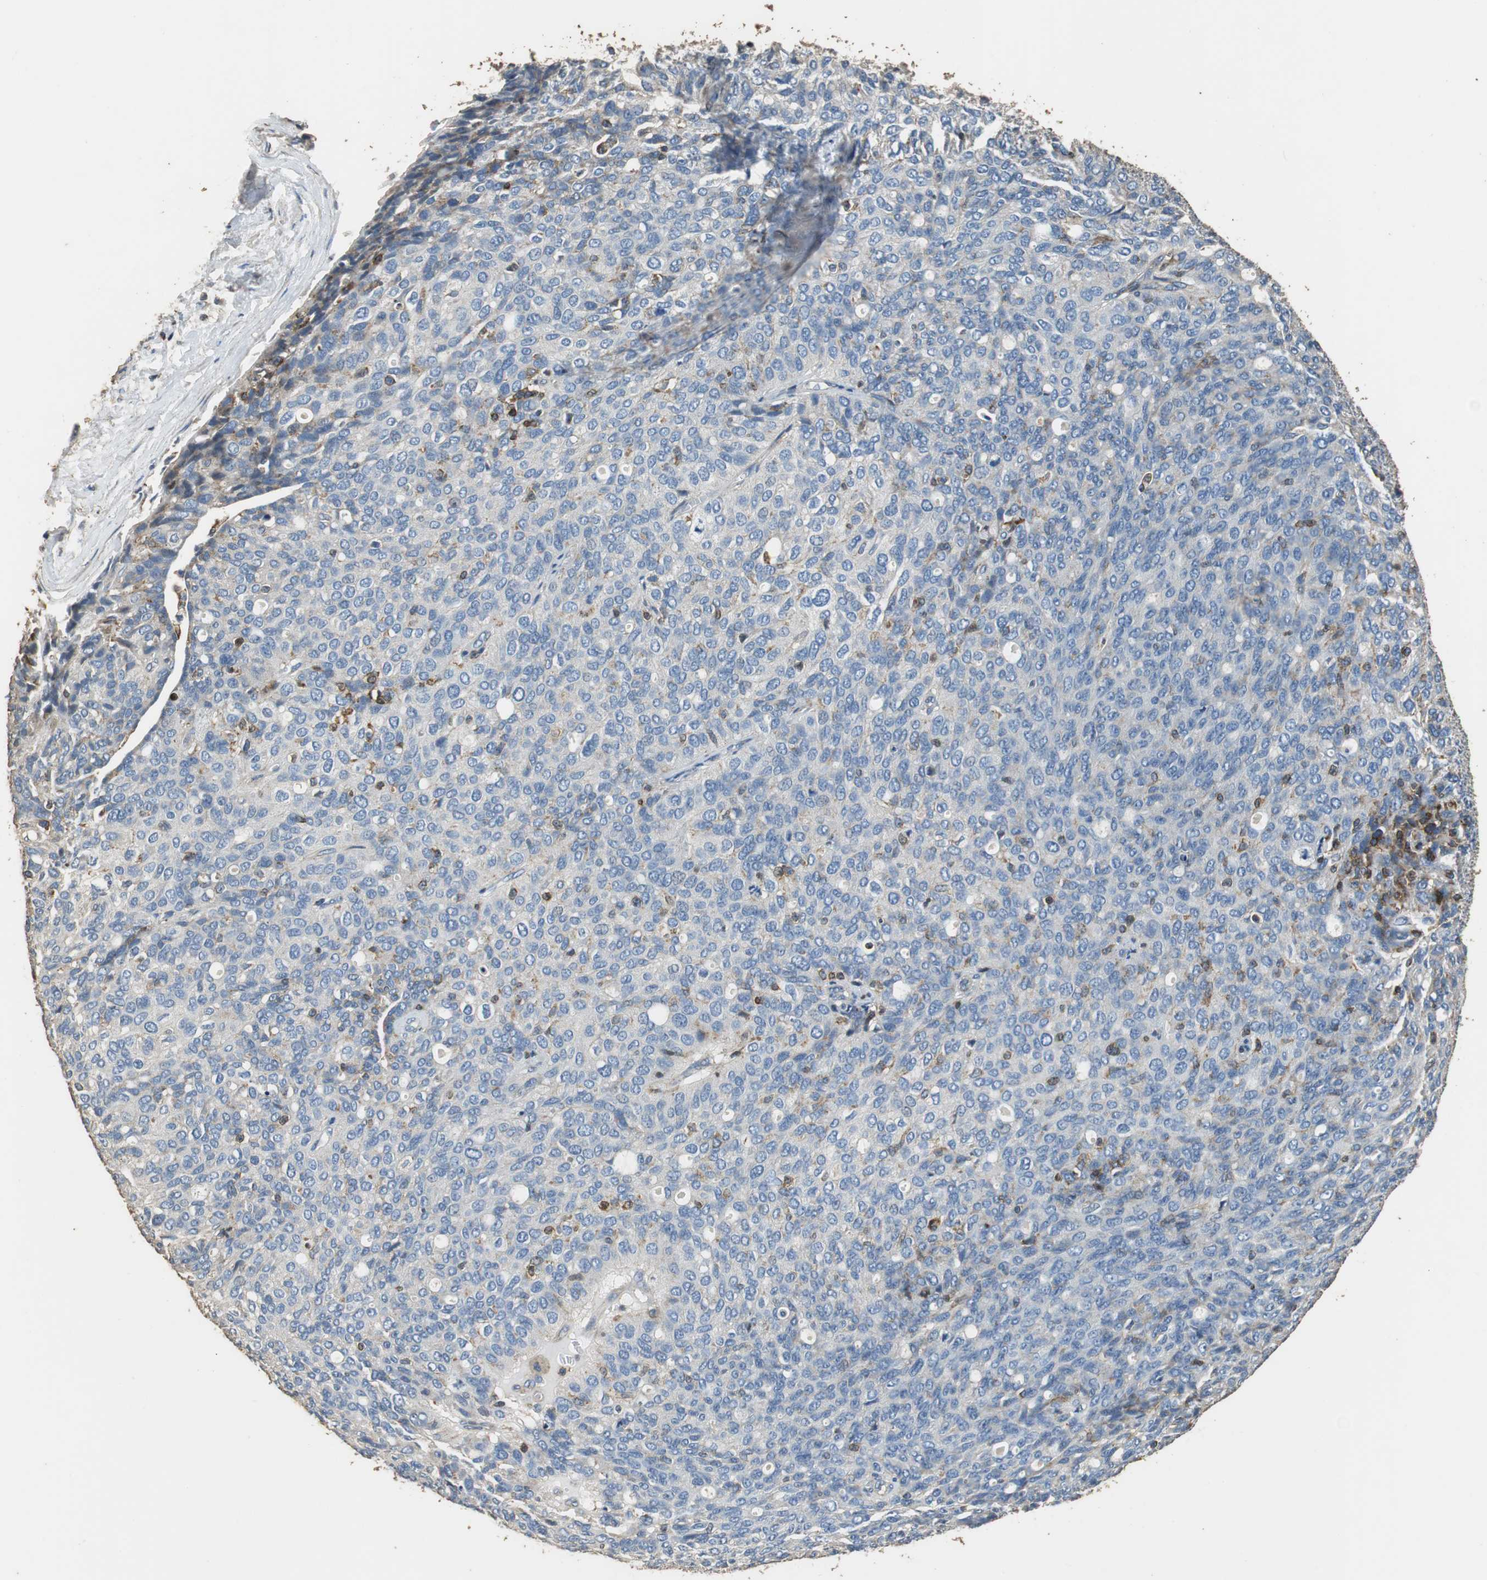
{"staining": {"intensity": "negative", "quantity": "none", "location": "none"}, "tissue": "ovarian cancer", "cell_type": "Tumor cells", "image_type": "cancer", "snomed": [{"axis": "morphology", "description": "Carcinoma, endometroid"}, {"axis": "topography", "description": "Ovary"}], "caption": "Immunohistochemical staining of human endometroid carcinoma (ovarian) reveals no significant staining in tumor cells.", "gene": "PRKRA", "patient": {"sex": "female", "age": 60}}